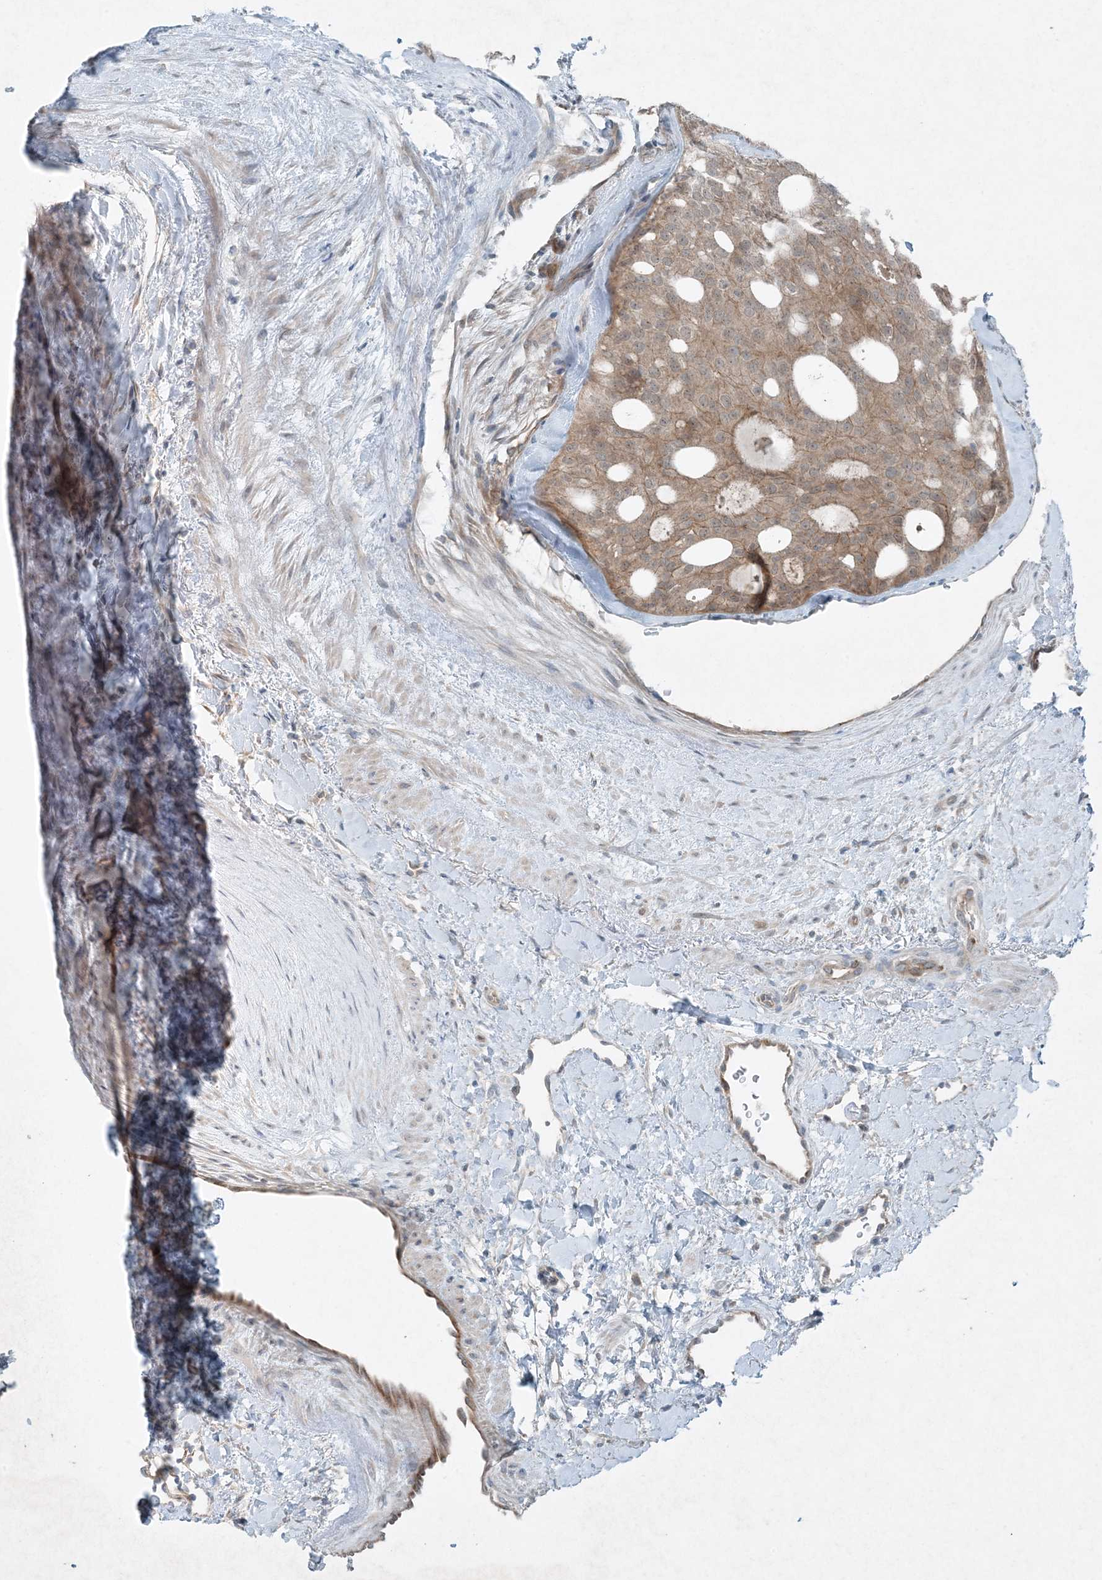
{"staining": {"intensity": "weak", "quantity": ">75%", "location": "cytoplasmic/membranous"}, "tissue": "thyroid cancer", "cell_type": "Tumor cells", "image_type": "cancer", "snomed": [{"axis": "morphology", "description": "Follicular adenoma carcinoma, NOS"}, {"axis": "topography", "description": "Thyroid gland"}], "caption": "The histopathology image shows immunohistochemical staining of thyroid cancer. There is weak cytoplasmic/membranous expression is seen in about >75% of tumor cells.", "gene": "MITD1", "patient": {"sex": "male", "age": 75}}